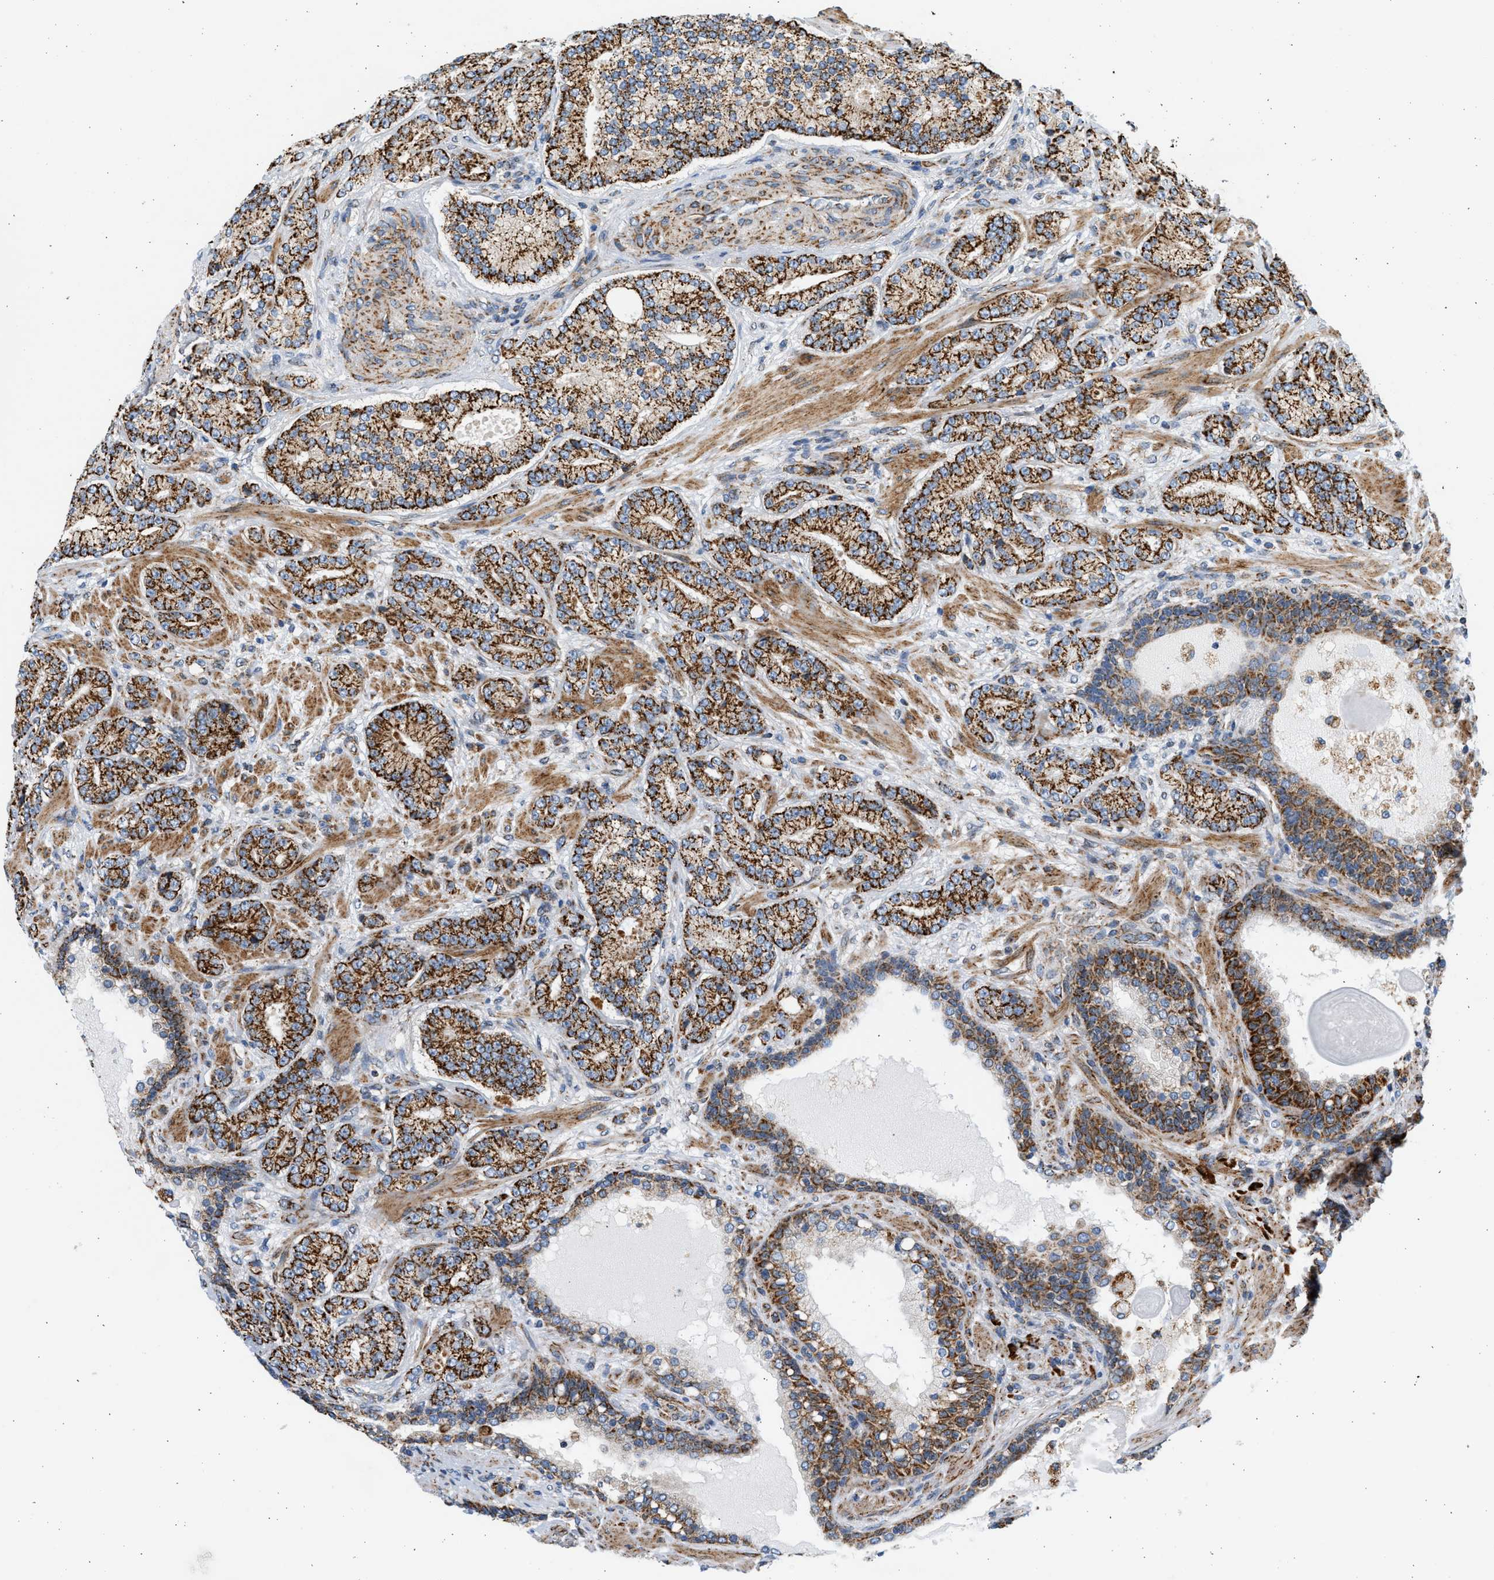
{"staining": {"intensity": "strong", "quantity": ">75%", "location": "cytoplasmic/membranous"}, "tissue": "prostate cancer", "cell_type": "Tumor cells", "image_type": "cancer", "snomed": [{"axis": "morphology", "description": "Adenocarcinoma, High grade"}, {"axis": "topography", "description": "Prostate"}], "caption": "DAB immunohistochemical staining of prostate adenocarcinoma (high-grade) displays strong cytoplasmic/membranous protein positivity in approximately >75% of tumor cells.", "gene": "KCNMB3", "patient": {"sex": "male", "age": 61}}